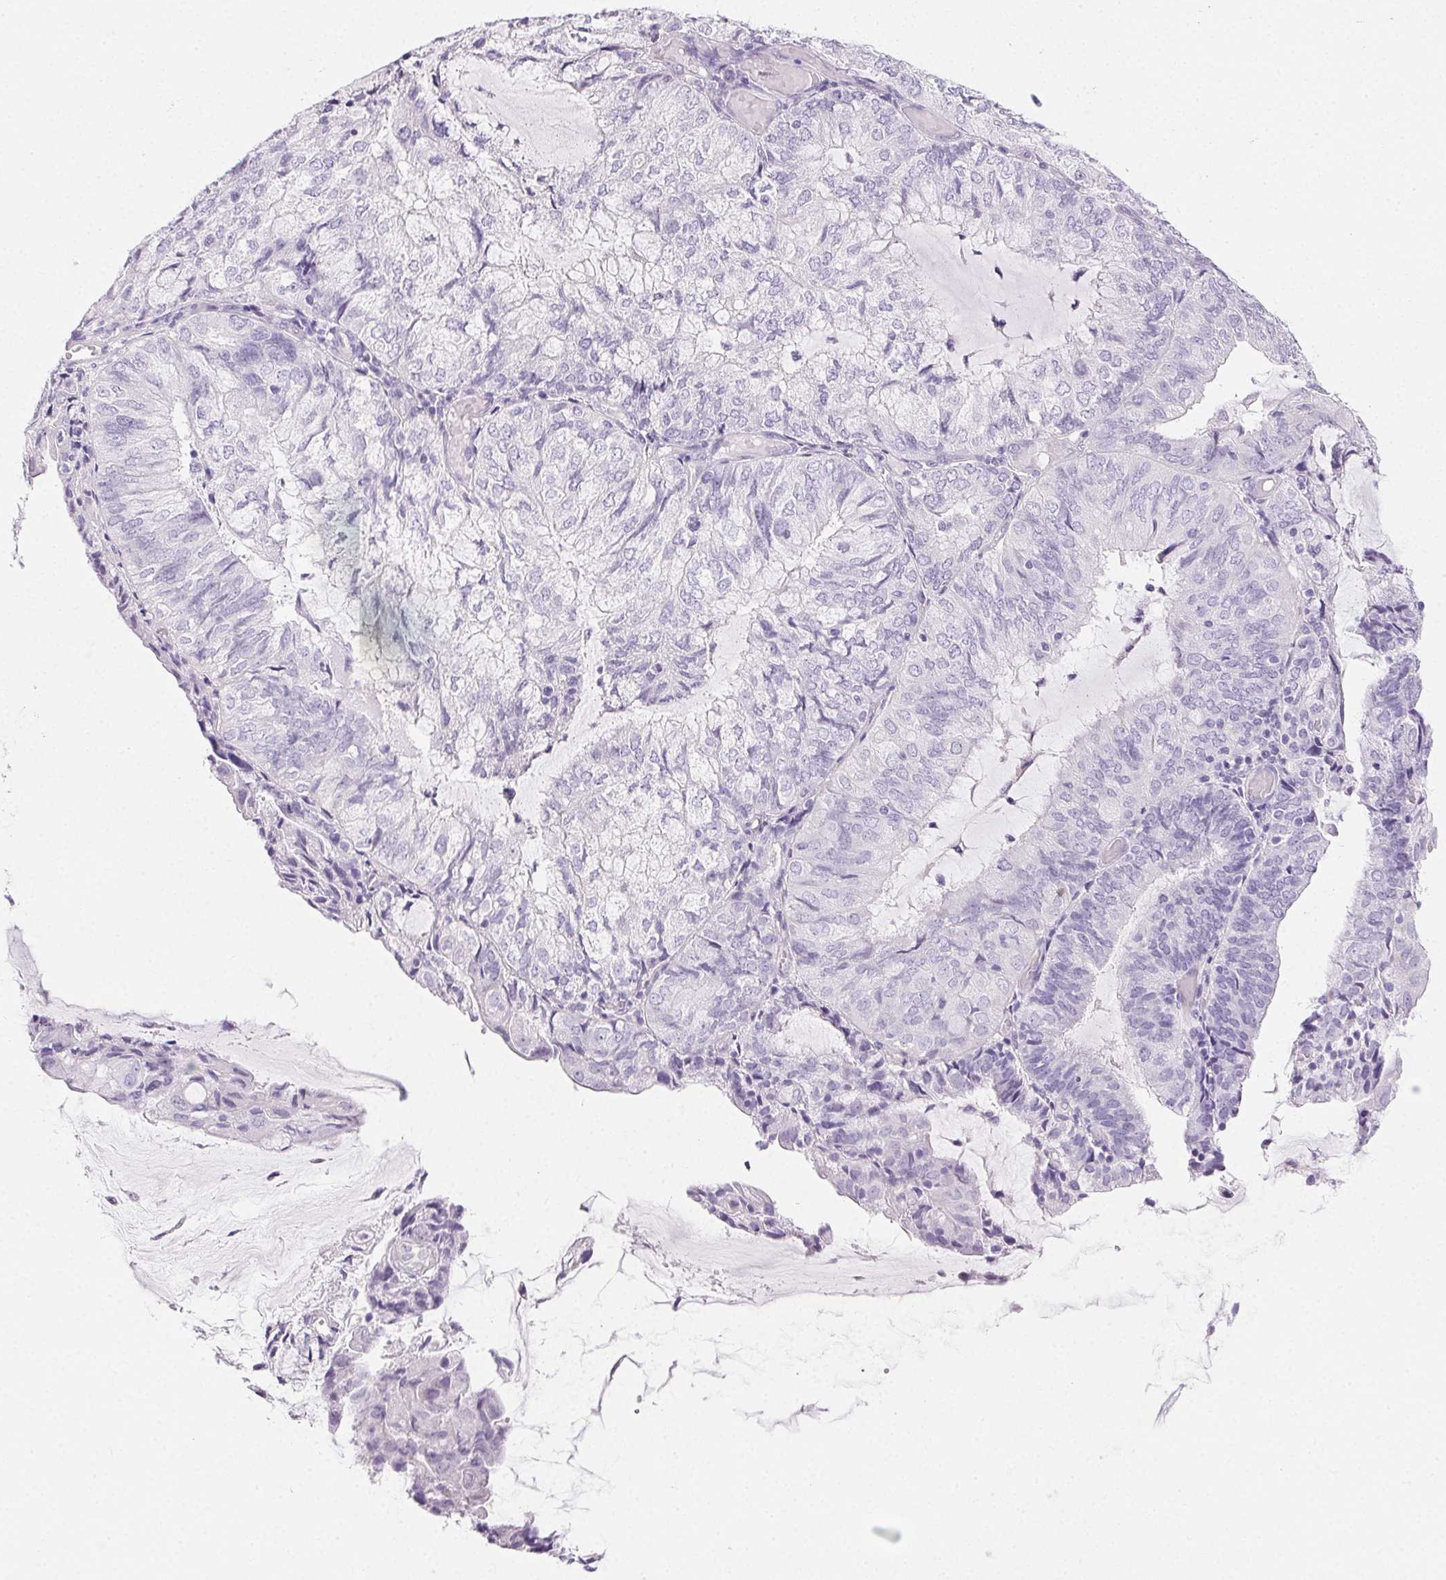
{"staining": {"intensity": "negative", "quantity": "none", "location": "none"}, "tissue": "endometrial cancer", "cell_type": "Tumor cells", "image_type": "cancer", "snomed": [{"axis": "morphology", "description": "Adenocarcinoma, NOS"}, {"axis": "topography", "description": "Endometrium"}], "caption": "Micrograph shows no significant protein expression in tumor cells of endometrial cancer (adenocarcinoma).", "gene": "PRSS3", "patient": {"sex": "female", "age": 81}}